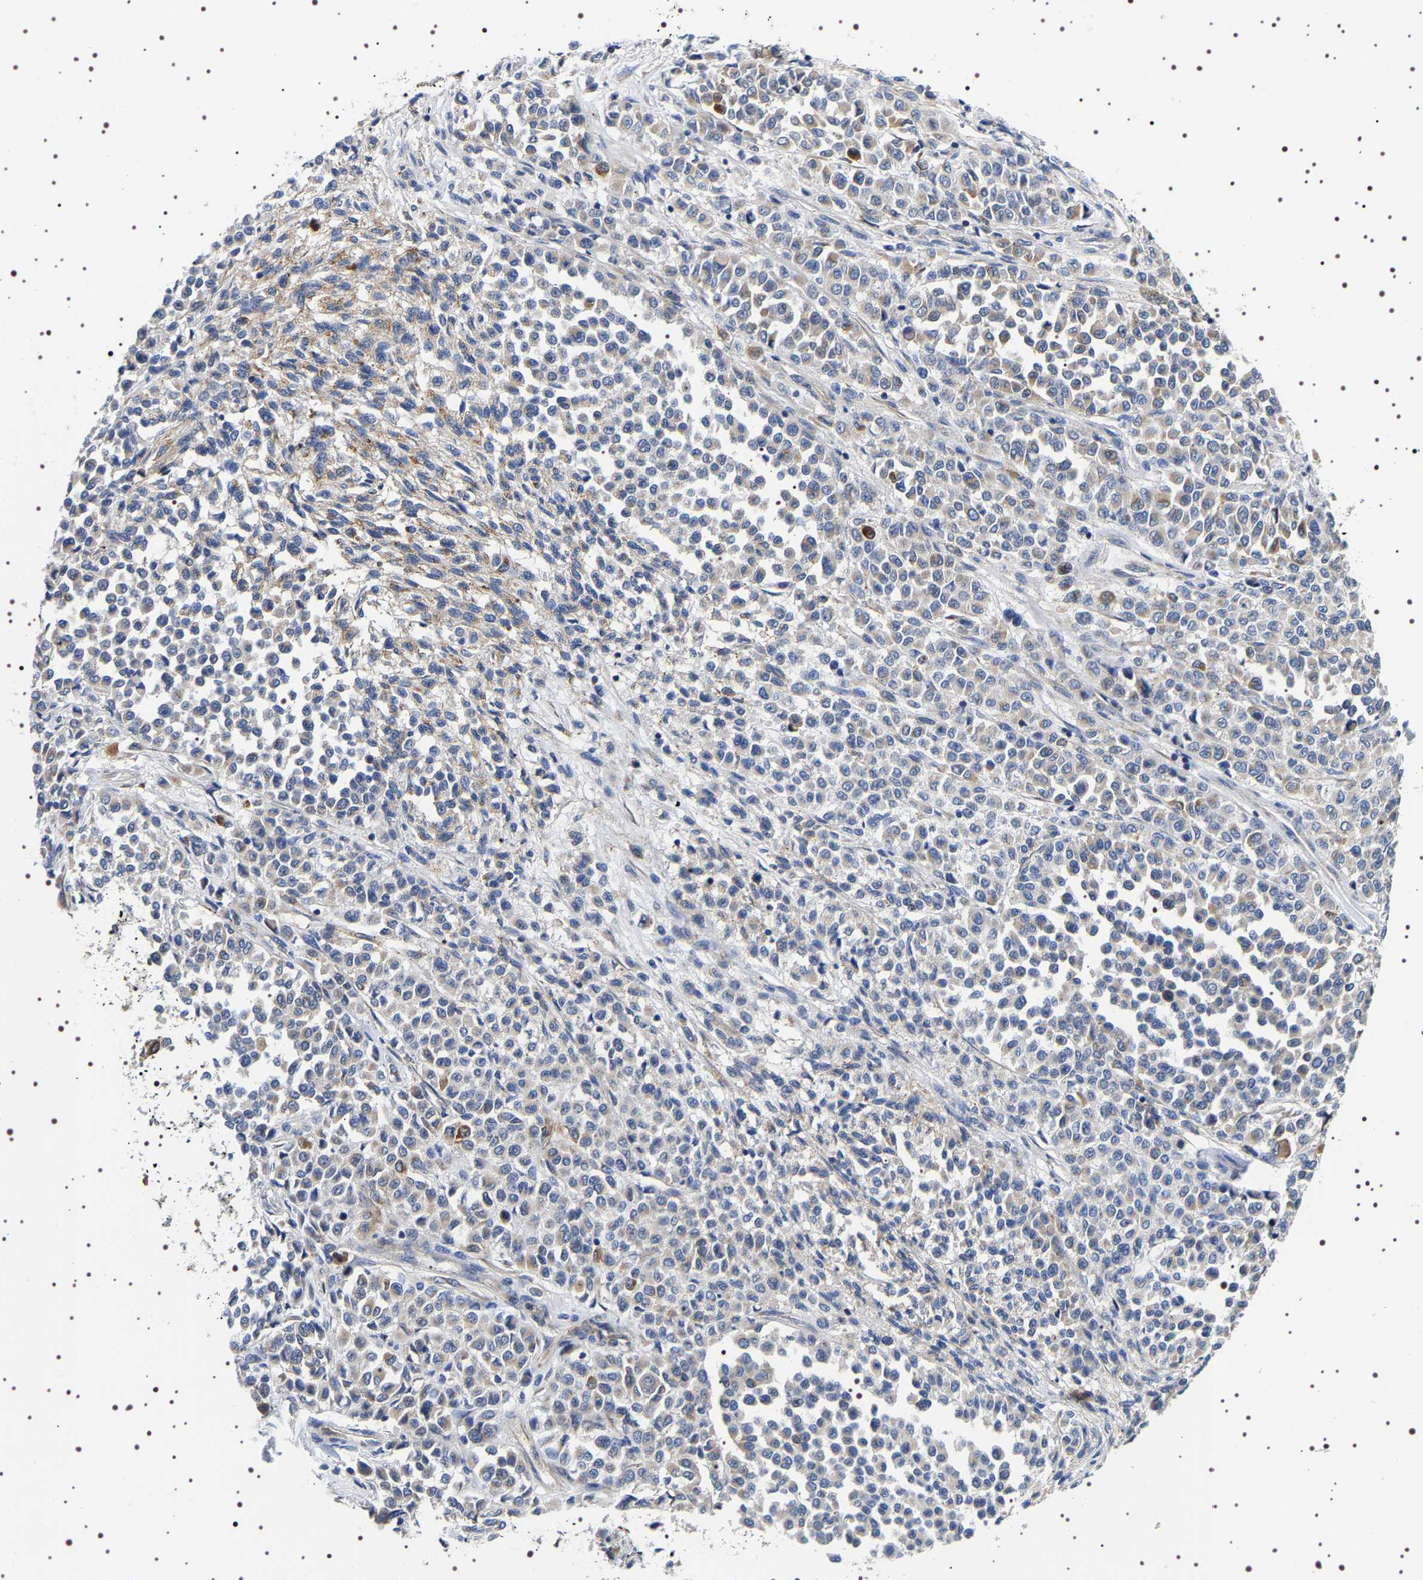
{"staining": {"intensity": "moderate", "quantity": "<25%", "location": "cytoplasmic/membranous"}, "tissue": "melanoma", "cell_type": "Tumor cells", "image_type": "cancer", "snomed": [{"axis": "morphology", "description": "Malignant melanoma, Metastatic site"}, {"axis": "topography", "description": "Pancreas"}], "caption": "Human melanoma stained for a protein (brown) exhibits moderate cytoplasmic/membranous positive expression in approximately <25% of tumor cells.", "gene": "SQLE", "patient": {"sex": "female", "age": 30}}